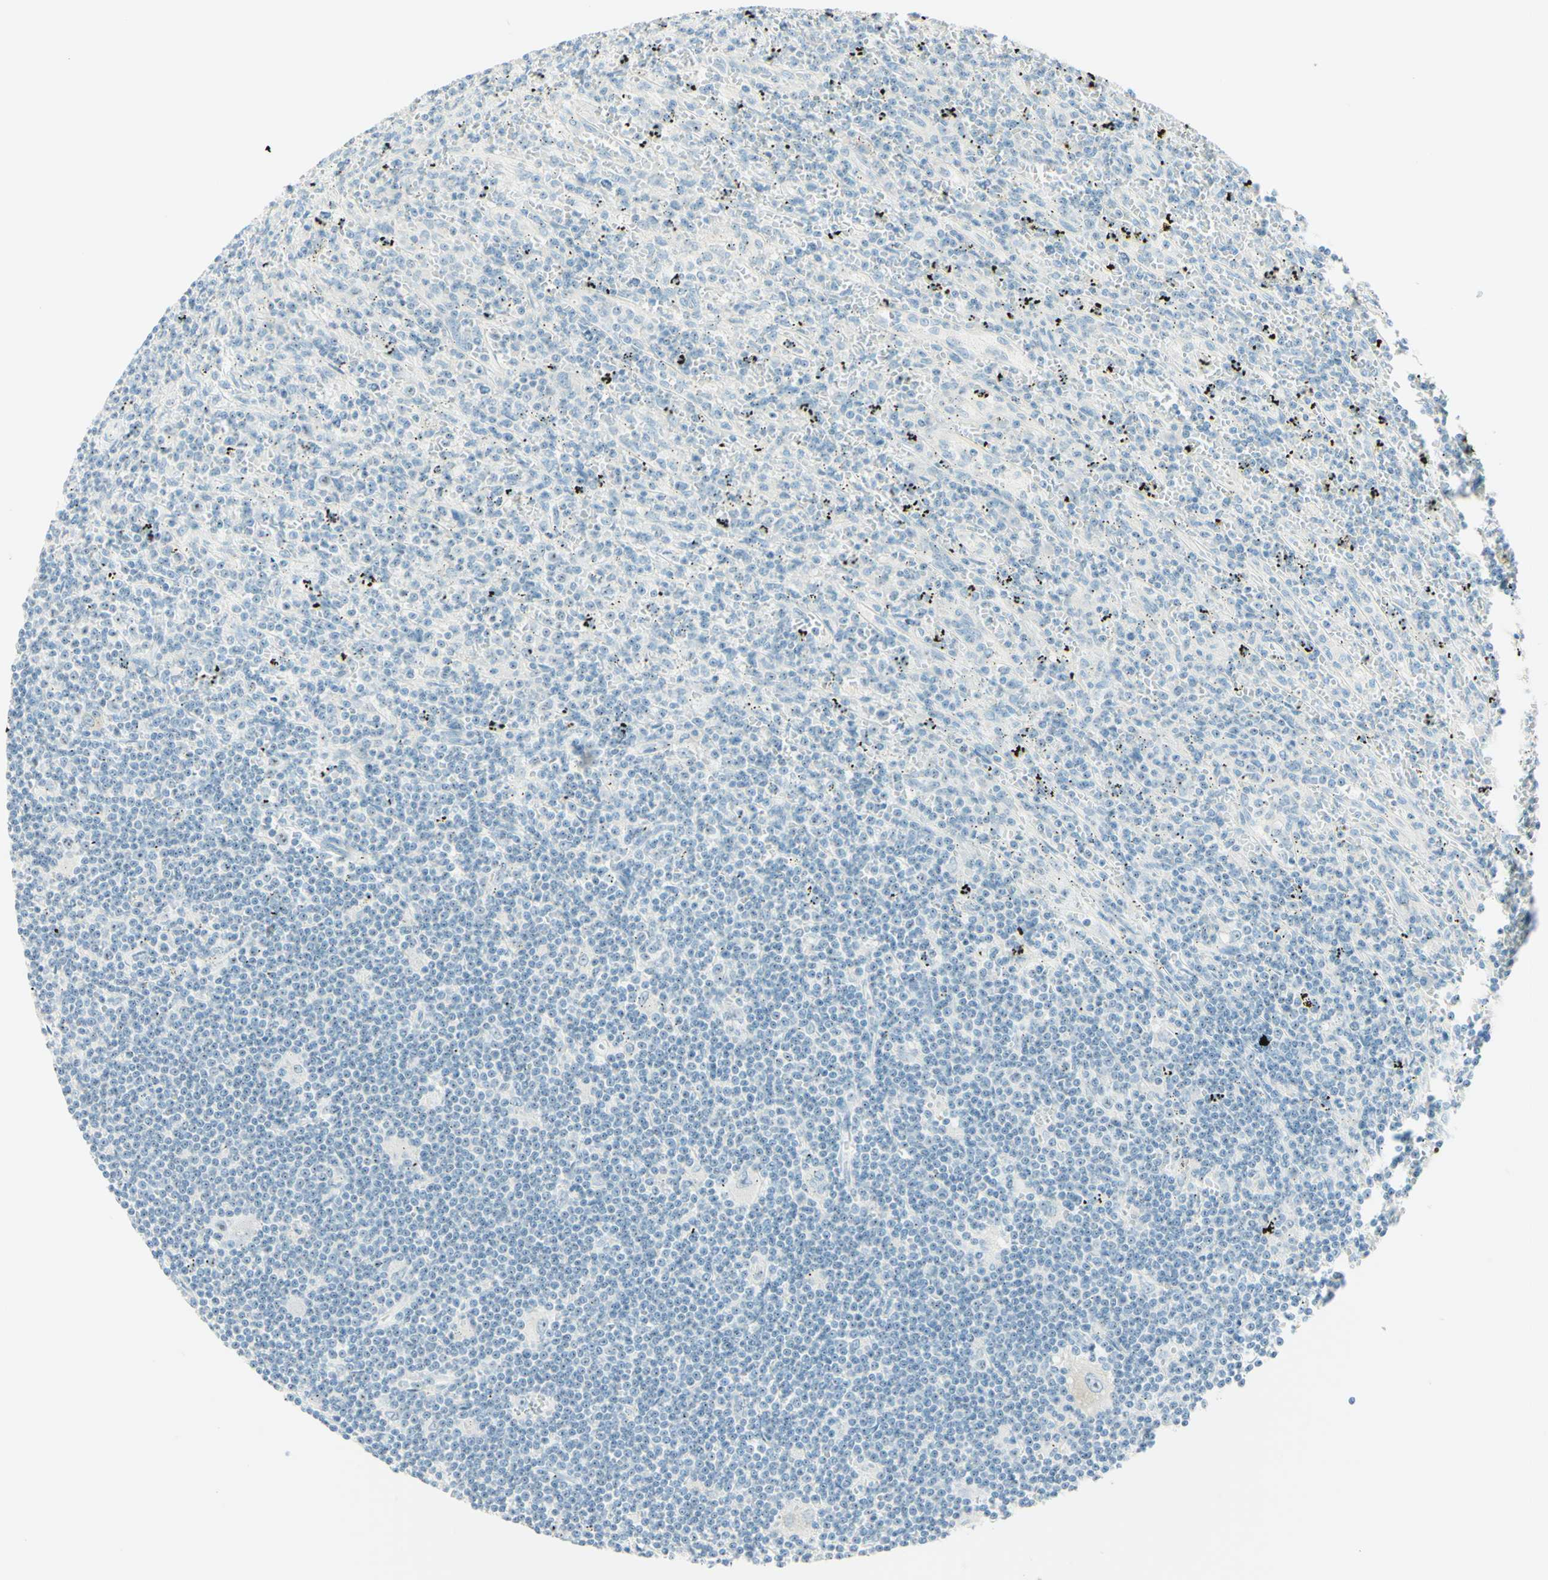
{"staining": {"intensity": "negative", "quantity": "none", "location": "none"}, "tissue": "lymphoma", "cell_type": "Tumor cells", "image_type": "cancer", "snomed": [{"axis": "morphology", "description": "Malignant lymphoma, non-Hodgkin's type, Low grade"}, {"axis": "topography", "description": "Spleen"}], "caption": "Tumor cells are negative for protein expression in human lymphoma.", "gene": "FMR1NB", "patient": {"sex": "male", "age": 76}}